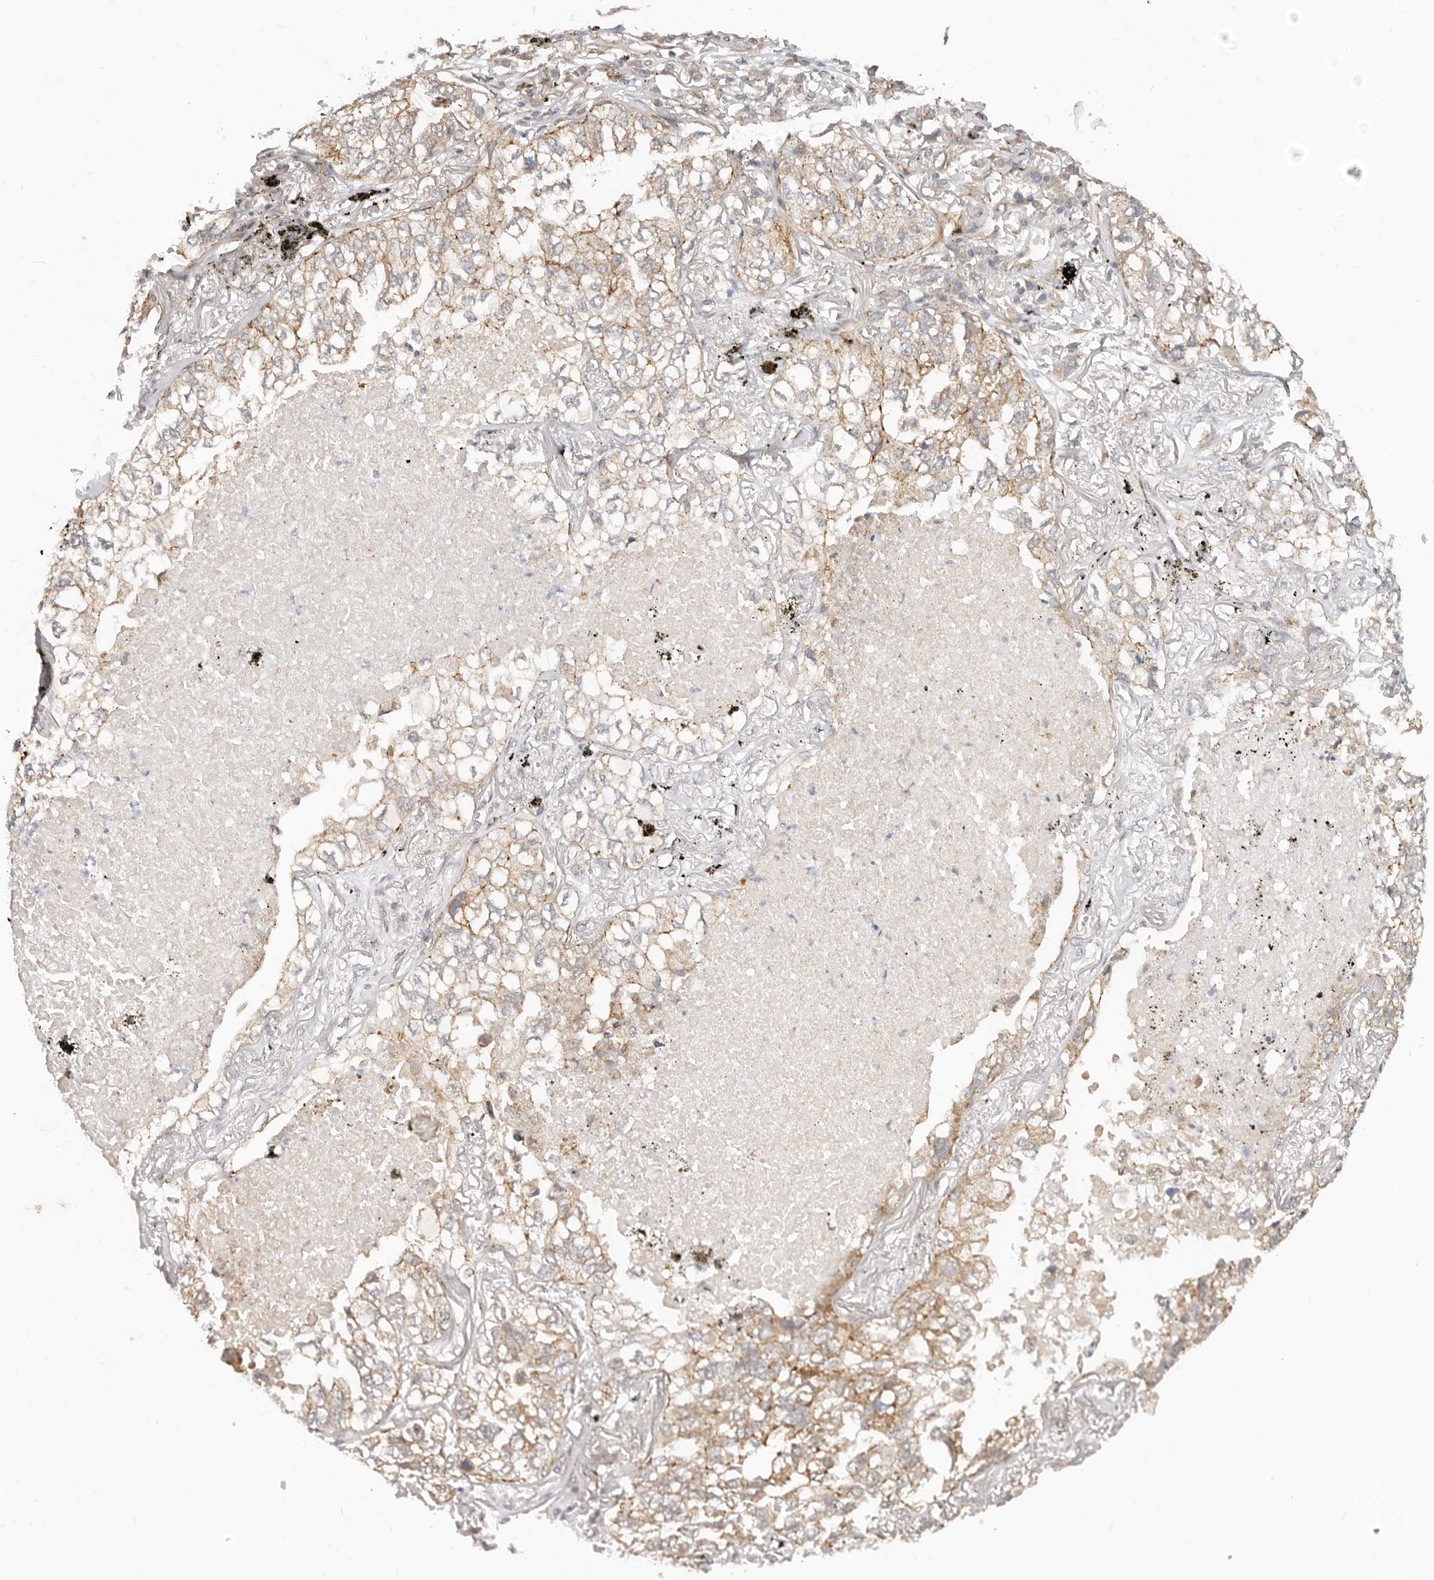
{"staining": {"intensity": "weak", "quantity": ">75%", "location": "cytoplasmic/membranous"}, "tissue": "lung cancer", "cell_type": "Tumor cells", "image_type": "cancer", "snomed": [{"axis": "morphology", "description": "Adenocarcinoma, NOS"}, {"axis": "topography", "description": "Lung"}], "caption": "Immunohistochemistry (DAB) staining of human adenocarcinoma (lung) shows weak cytoplasmic/membranous protein positivity in approximately >75% of tumor cells.", "gene": "USP49", "patient": {"sex": "male", "age": 65}}